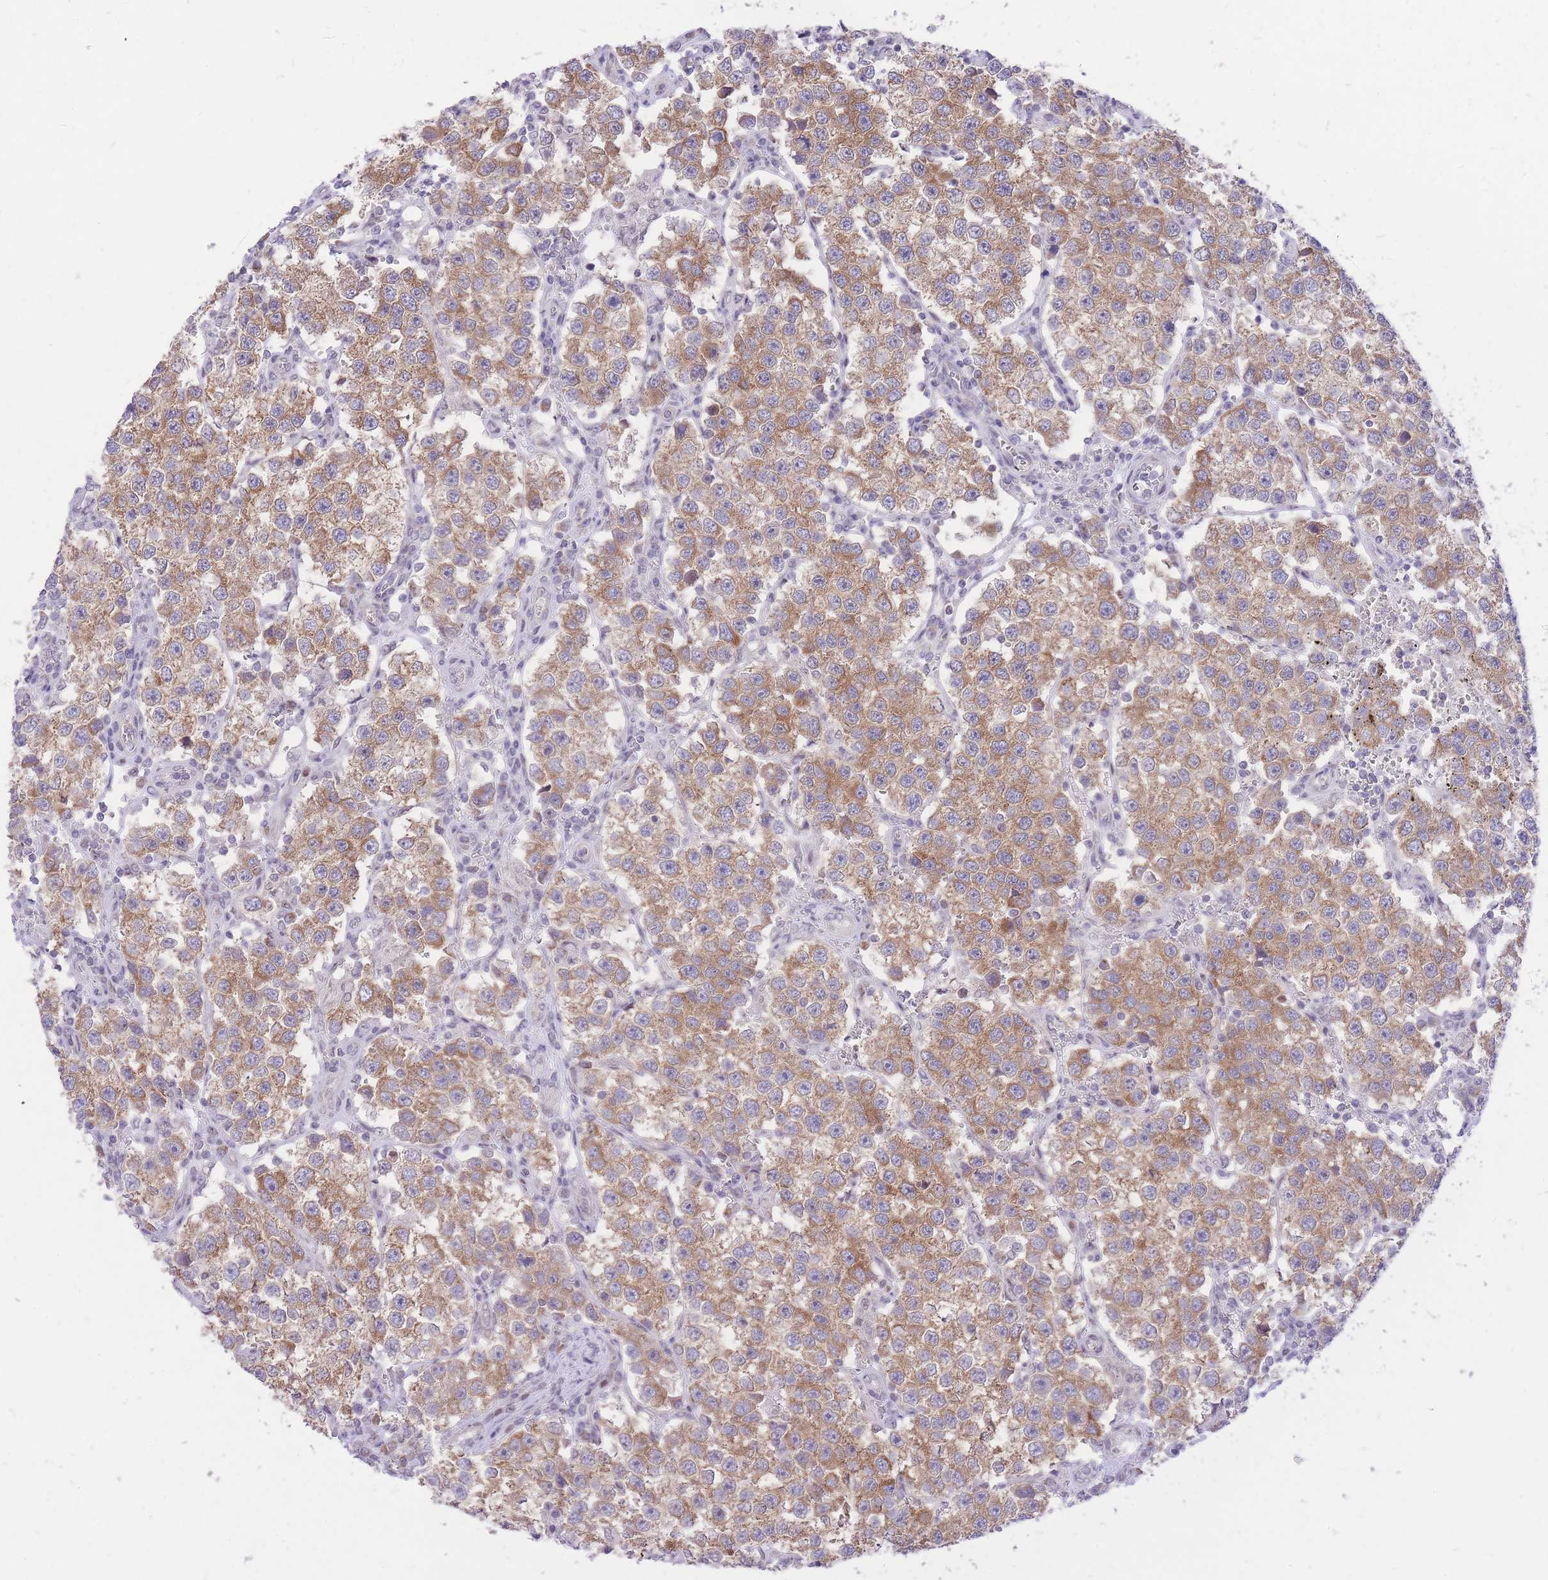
{"staining": {"intensity": "moderate", "quantity": ">75%", "location": "cytoplasmic/membranous"}, "tissue": "testis cancer", "cell_type": "Tumor cells", "image_type": "cancer", "snomed": [{"axis": "morphology", "description": "Seminoma, NOS"}, {"axis": "topography", "description": "Testis"}], "caption": "Human testis seminoma stained for a protein (brown) shows moderate cytoplasmic/membranous positive staining in approximately >75% of tumor cells.", "gene": "MINDY2", "patient": {"sex": "male", "age": 37}}